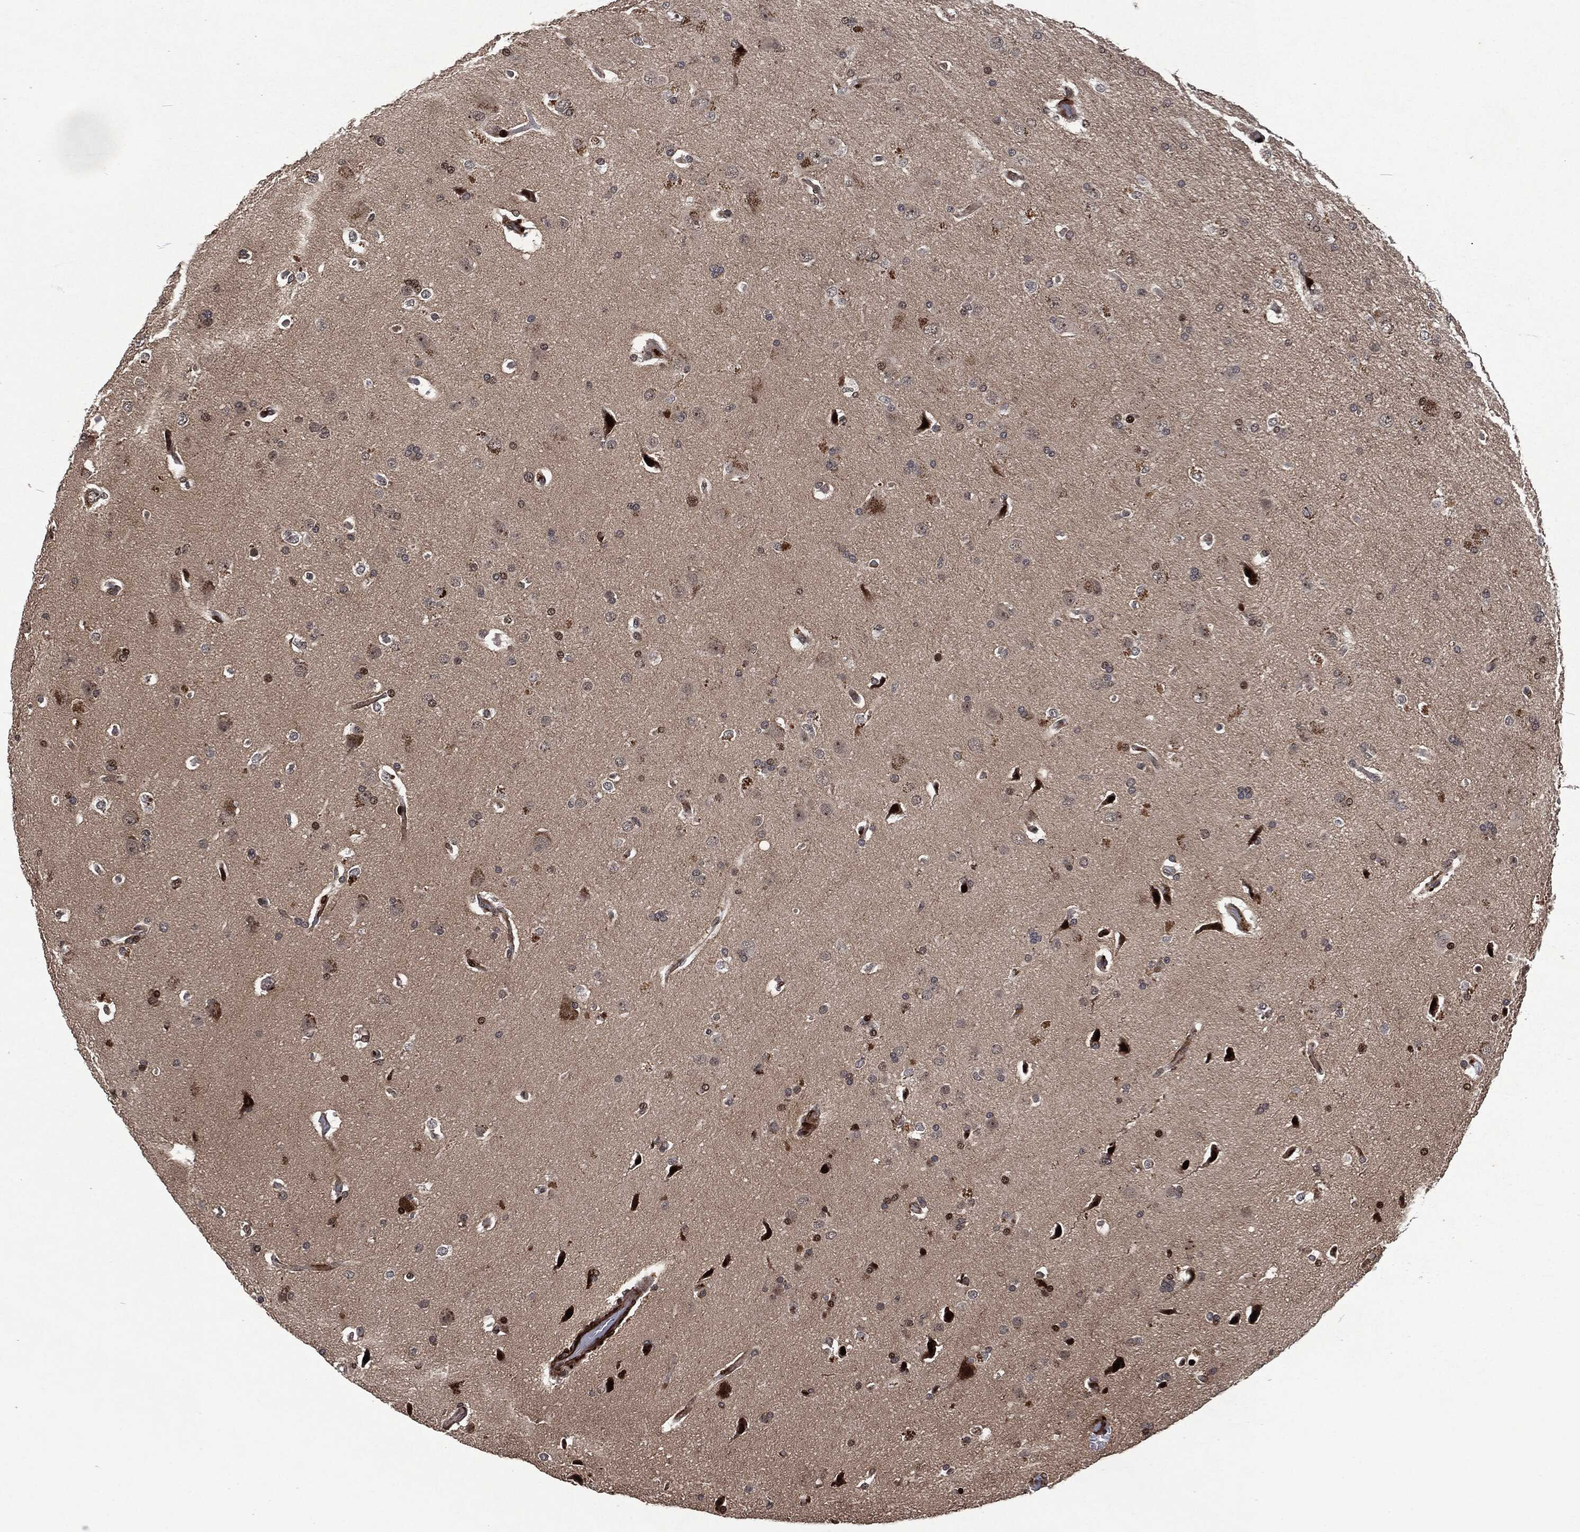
{"staining": {"intensity": "moderate", "quantity": "<25%", "location": "nuclear"}, "tissue": "glioma", "cell_type": "Tumor cells", "image_type": "cancer", "snomed": [{"axis": "morphology", "description": "Glioma, malignant, High grade"}, {"axis": "topography", "description": "Cerebral cortex"}], "caption": "IHC of human malignant glioma (high-grade) shows low levels of moderate nuclear positivity in about <25% of tumor cells. Using DAB (brown) and hematoxylin (blue) stains, captured at high magnification using brightfield microscopy.", "gene": "EGFR", "patient": {"sex": "male", "age": 70}}